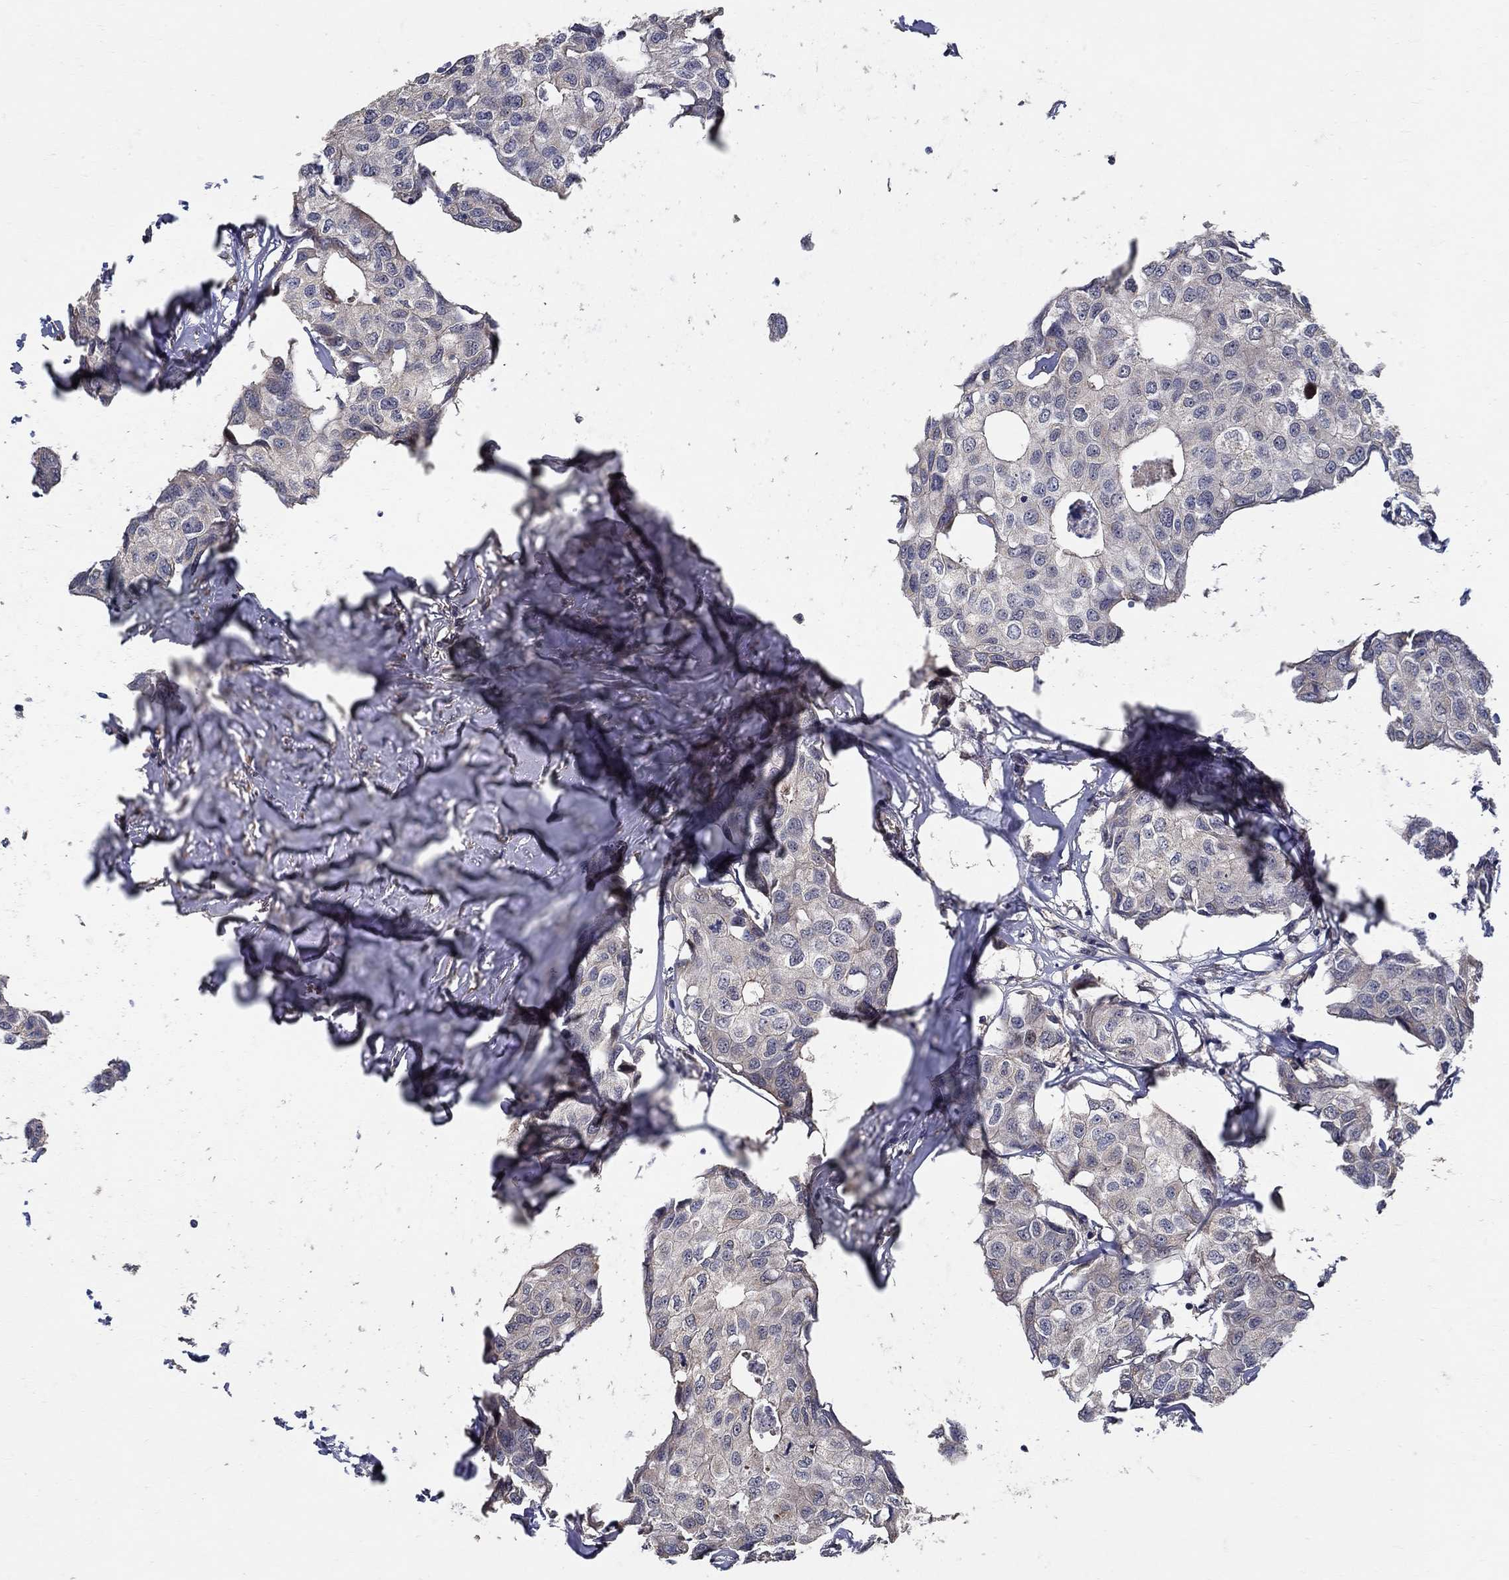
{"staining": {"intensity": "negative", "quantity": "none", "location": "none"}, "tissue": "breast cancer", "cell_type": "Tumor cells", "image_type": "cancer", "snomed": [{"axis": "morphology", "description": "Duct carcinoma"}, {"axis": "topography", "description": "Breast"}], "caption": "Image shows no protein staining in tumor cells of breast infiltrating ductal carcinoma tissue.", "gene": "ZNF594", "patient": {"sex": "female", "age": 80}}